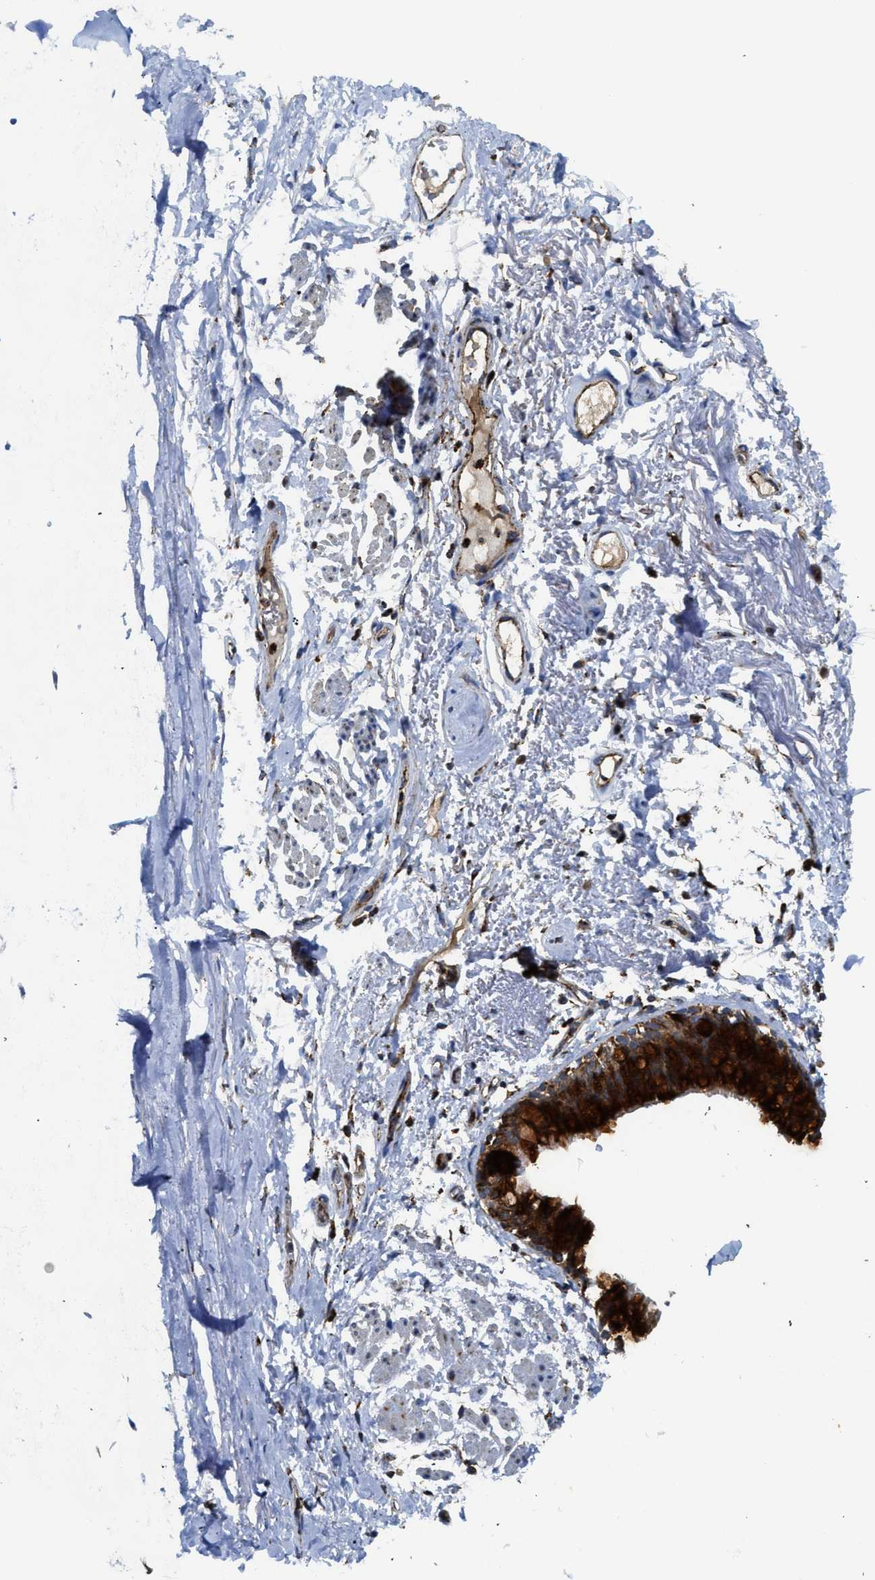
{"staining": {"intensity": "negative", "quantity": "none", "location": "none"}, "tissue": "adipose tissue", "cell_type": "Adipocytes", "image_type": "normal", "snomed": [{"axis": "morphology", "description": "Normal tissue, NOS"}, {"axis": "topography", "description": "Cartilage tissue"}, {"axis": "topography", "description": "Bronchus"}], "caption": "Adipocytes show no significant expression in unremarkable adipose tissue.", "gene": "SQOR", "patient": {"sex": "female", "age": 73}}